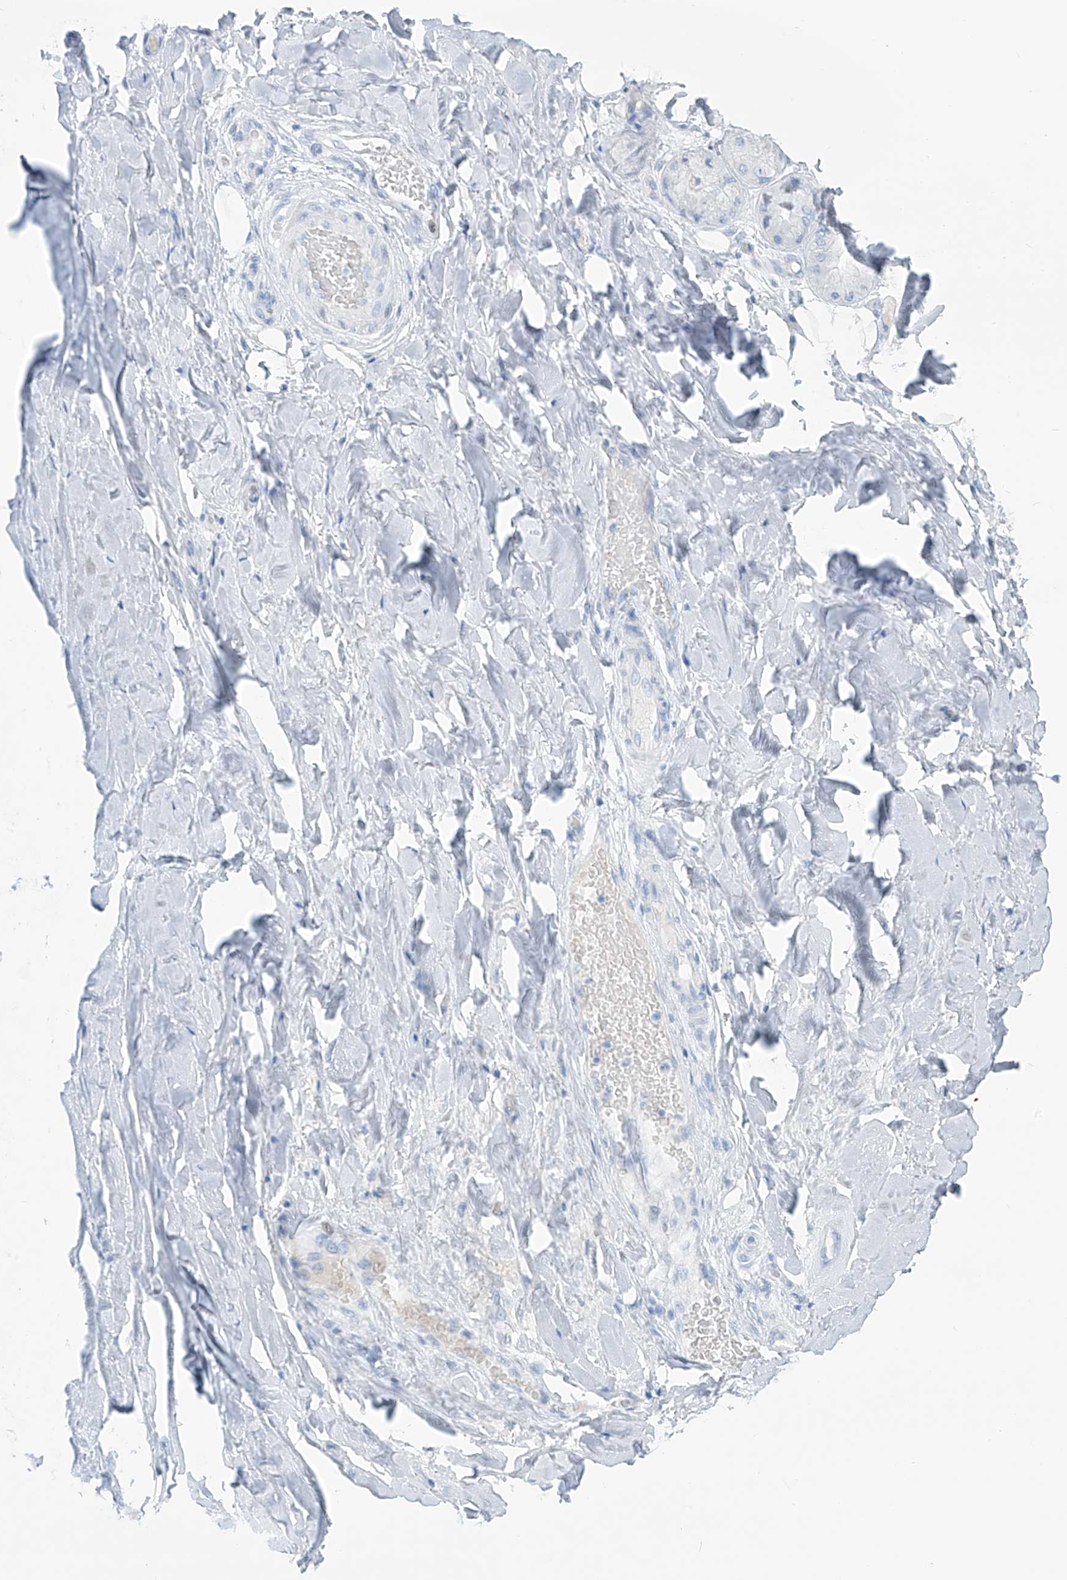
{"staining": {"intensity": "negative", "quantity": "none", "location": "none"}, "tissue": "adipose tissue", "cell_type": "Adipocytes", "image_type": "normal", "snomed": [{"axis": "morphology", "description": "Normal tissue, NOS"}, {"axis": "morphology", "description": "Squamous cell carcinoma, NOS"}, {"axis": "topography", "description": "Lymph node"}, {"axis": "topography", "description": "Bronchus"}, {"axis": "topography", "description": "Lung"}], "caption": "Immunohistochemistry histopathology image of normal adipose tissue stained for a protein (brown), which demonstrates no positivity in adipocytes. (DAB (3,3'-diaminobenzidine) IHC visualized using brightfield microscopy, high magnification).", "gene": "SGO2", "patient": {"sex": "male", "age": 66}}